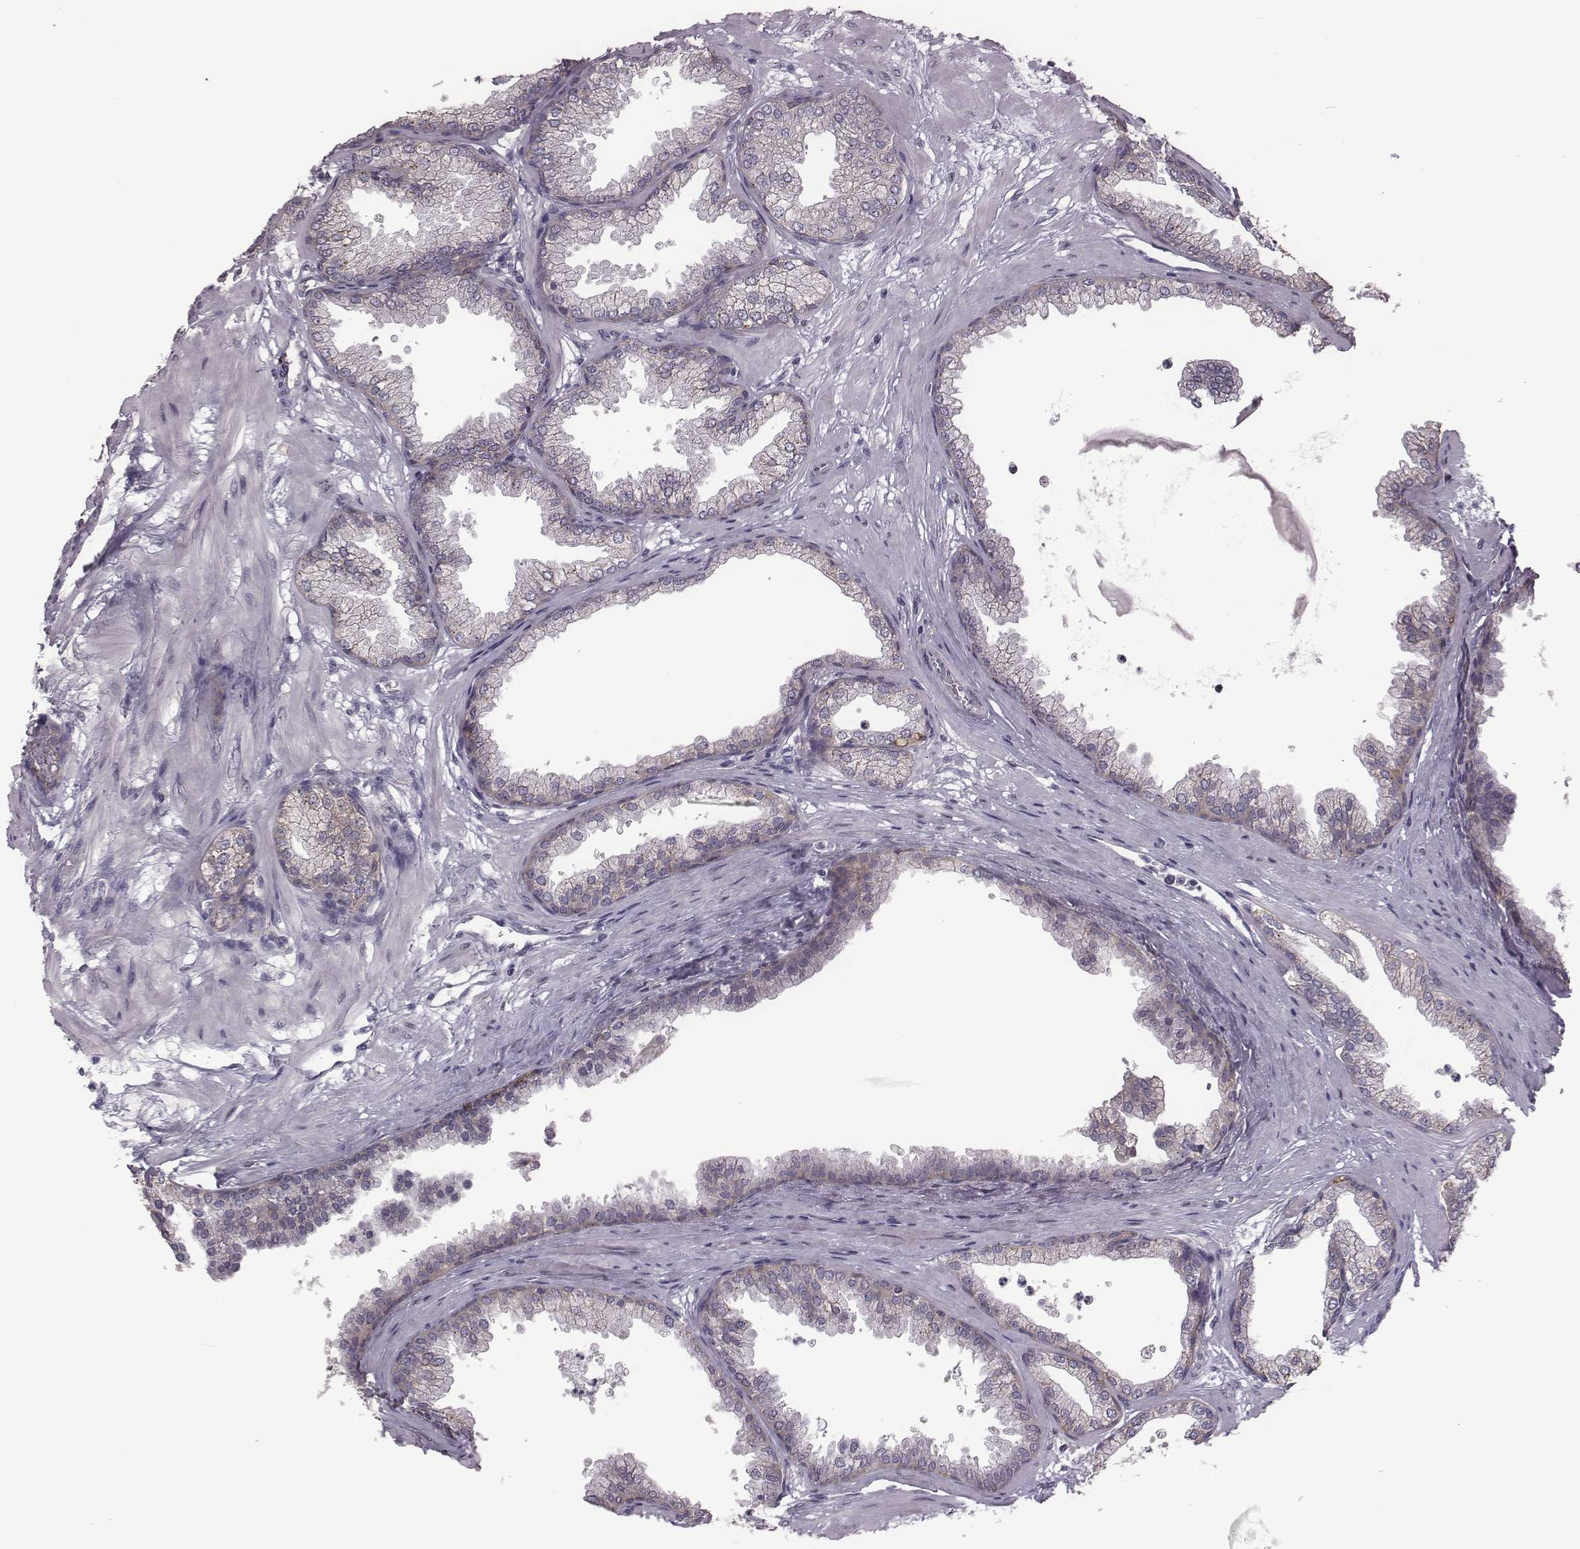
{"staining": {"intensity": "weak", "quantity": "<25%", "location": "cytoplasmic/membranous"}, "tissue": "prostate", "cell_type": "Glandular cells", "image_type": "normal", "snomed": [{"axis": "morphology", "description": "Normal tissue, NOS"}, {"axis": "topography", "description": "Prostate"}], "caption": "An image of prostate stained for a protein reveals no brown staining in glandular cells.", "gene": "BICDL1", "patient": {"sex": "male", "age": 37}}